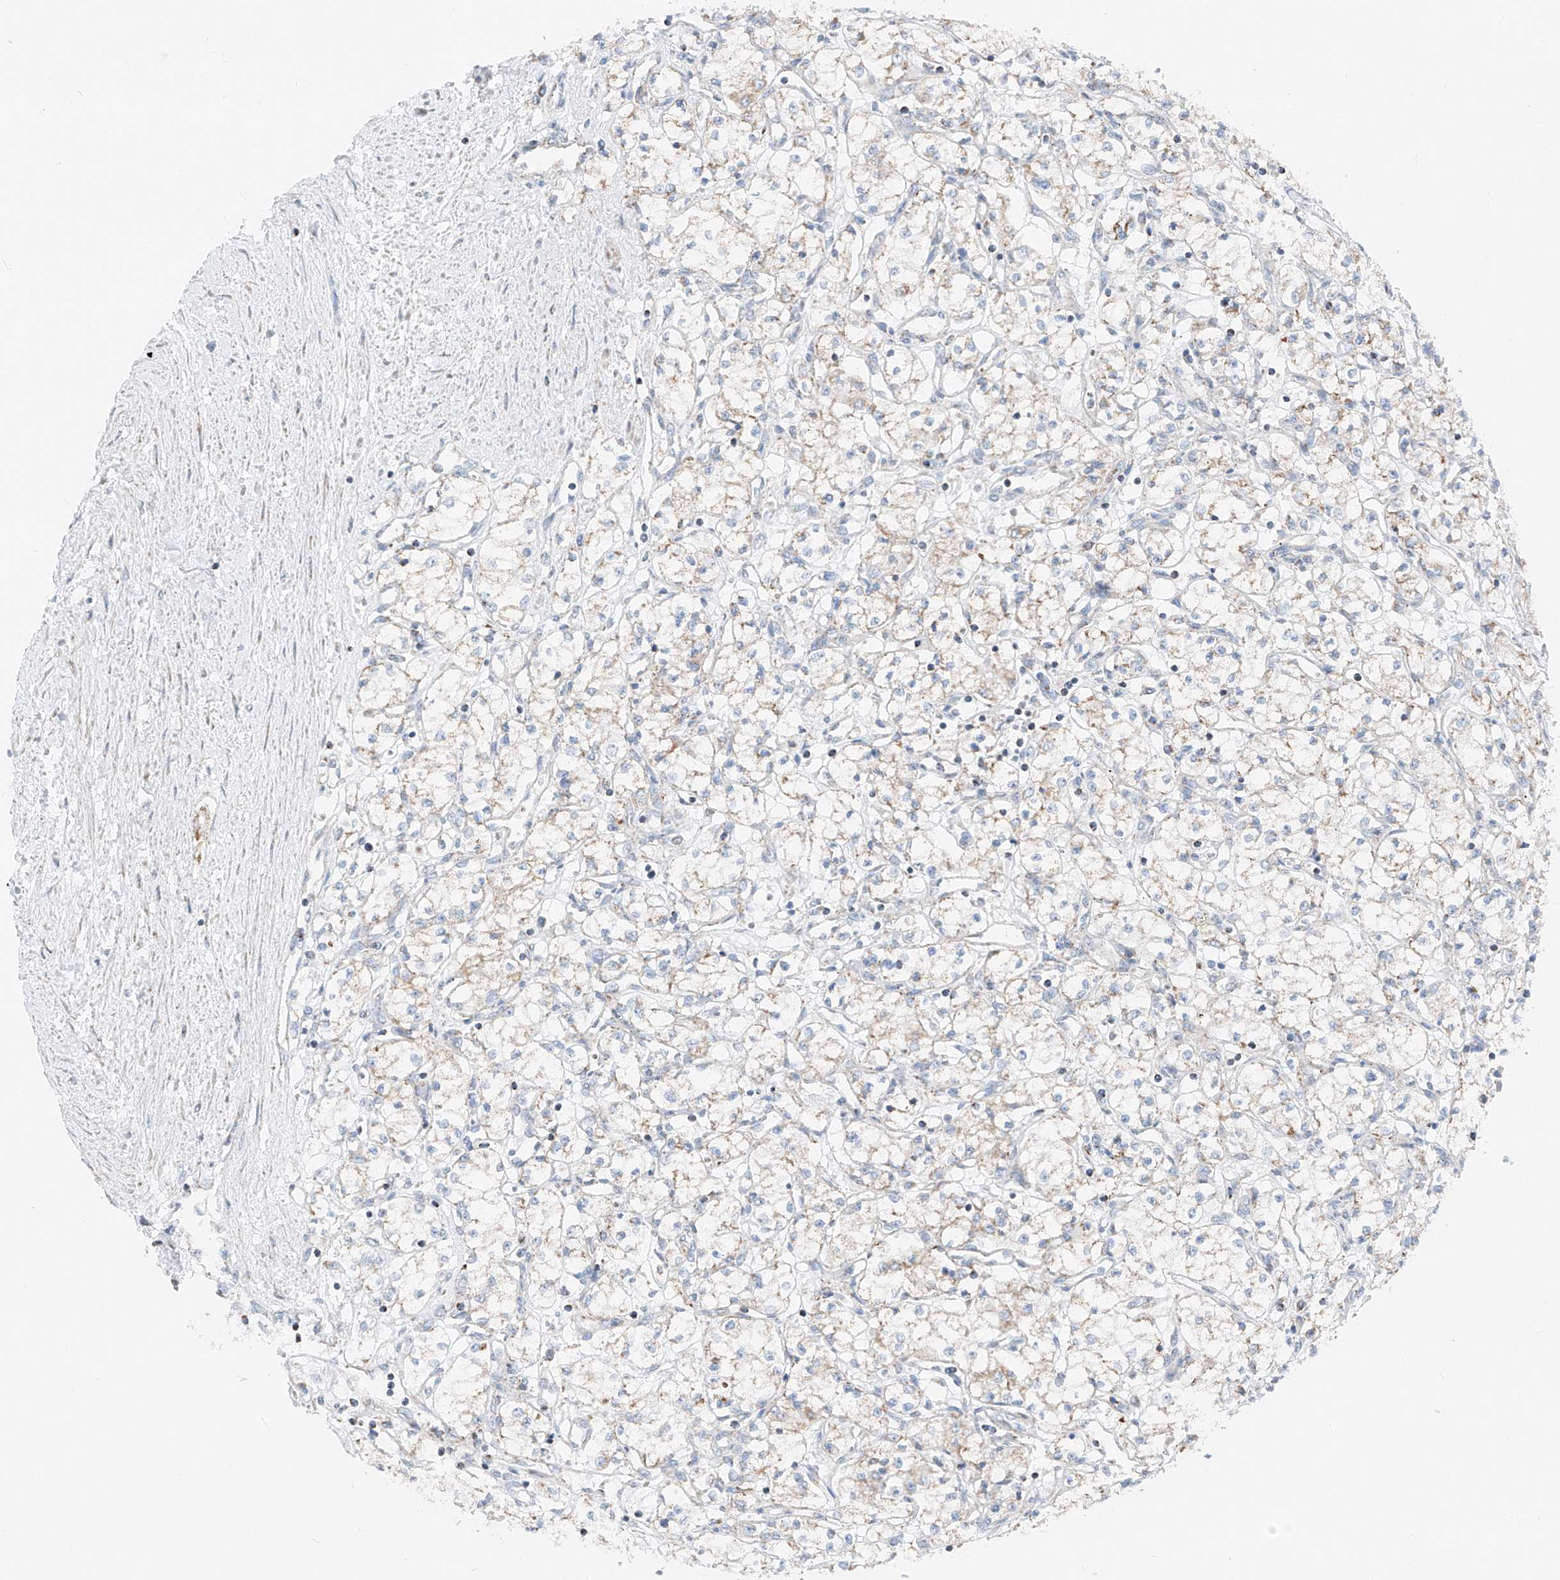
{"staining": {"intensity": "negative", "quantity": "none", "location": "none"}, "tissue": "renal cancer", "cell_type": "Tumor cells", "image_type": "cancer", "snomed": [{"axis": "morphology", "description": "Adenocarcinoma, NOS"}, {"axis": "topography", "description": "Kidney"}], "caption": "An IHC image of renal cancer is shown. There is no staining in tumor cells of renal cancer. The staining was performed using DAB (3,3'-diaminobenzidine) to visualize the protein expression in brown, while the nuclei were stained in blue with hematoxylin (Magnification: 20x).", "gene": "MRAP", "patient": {"sex": "male", "age": 59}}